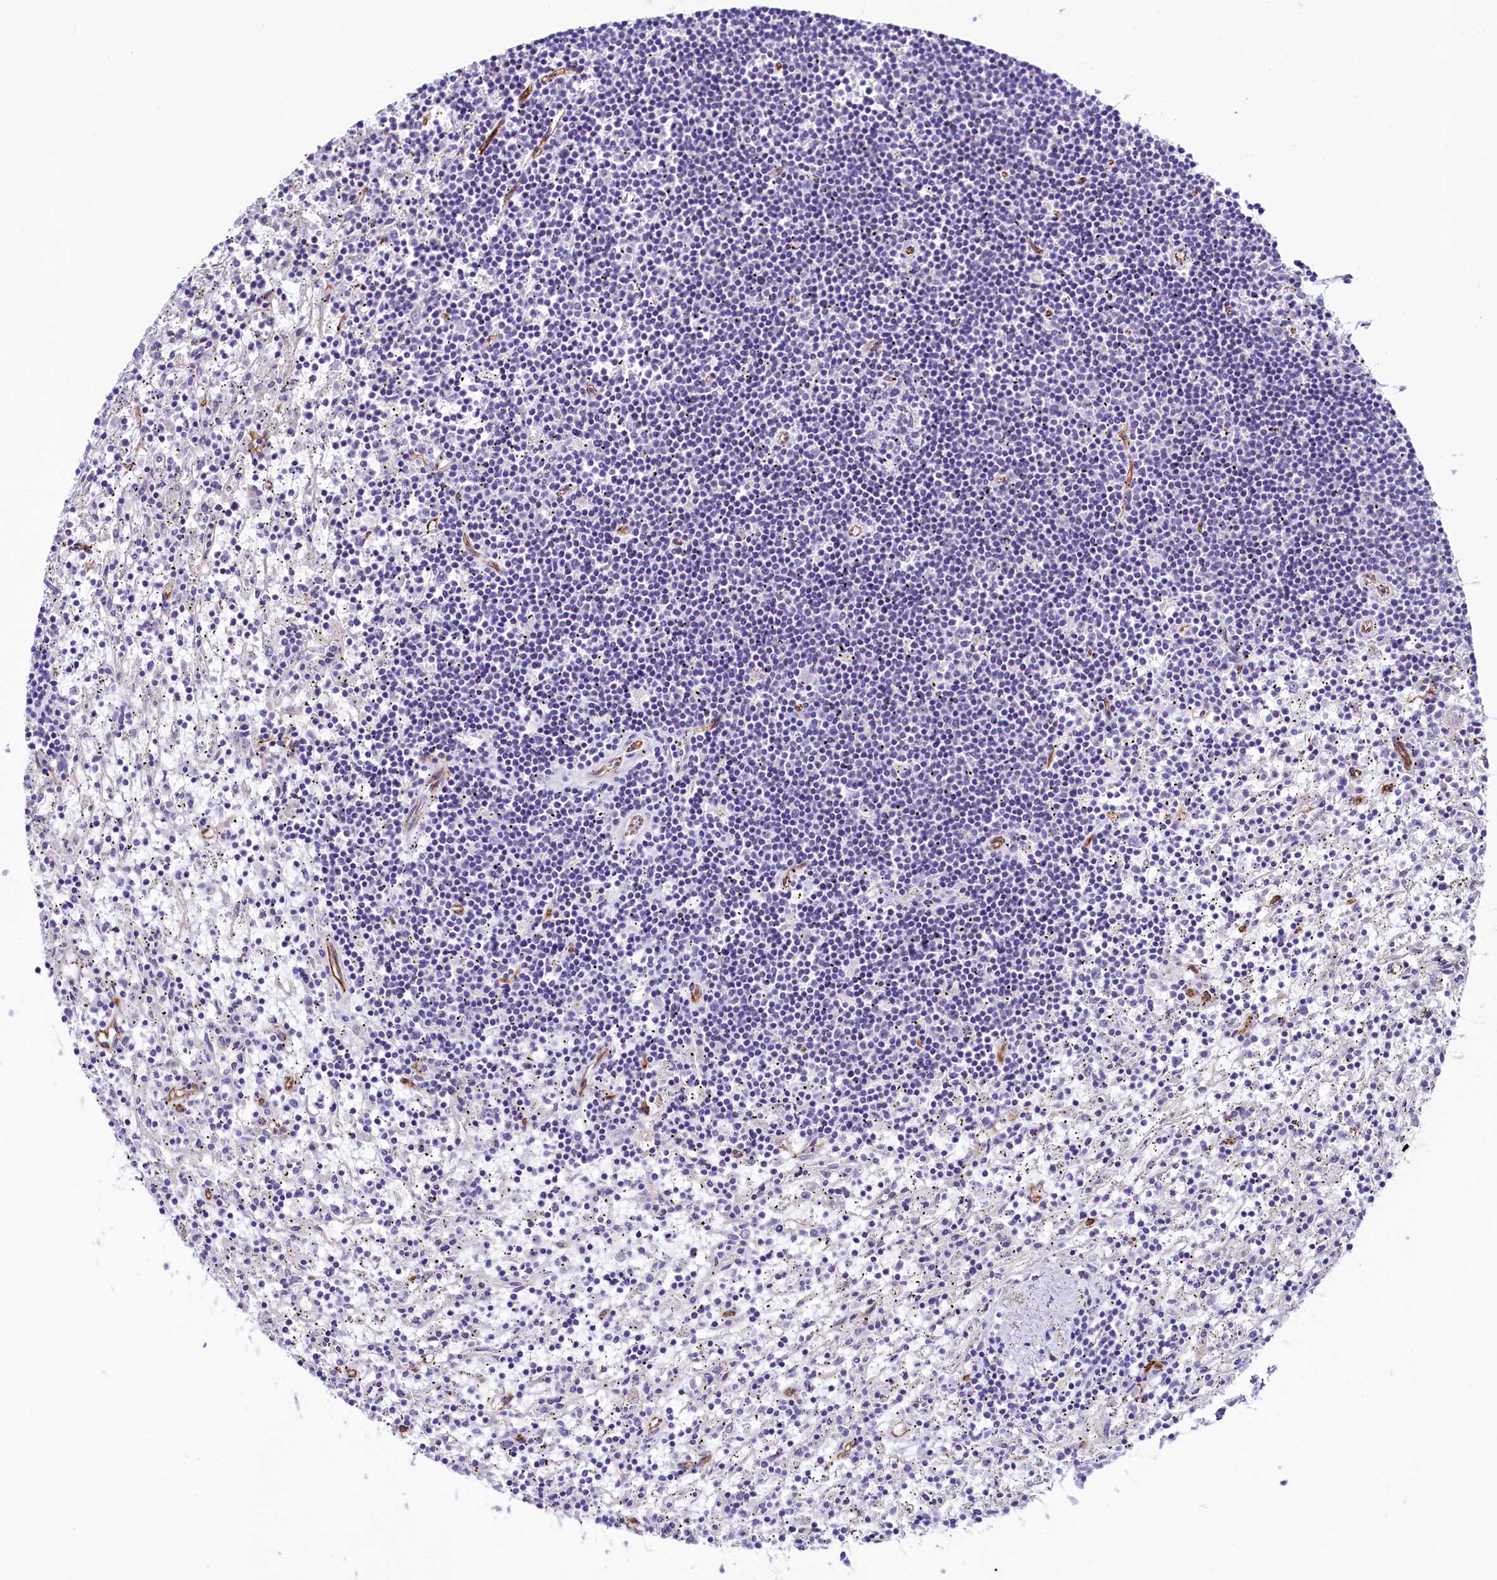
{"staining": {"intensity": "negative", "quantity": "none", "location": "none"}, "tissue": "lymphoma", "cell_type": "Tumor cells", "image_type": "cancer", "snomed": [{"axis": "morphology", "description": "Malignant lymphoma, non-Hodgkin's type, Low grade"}, {"axis": "topography", "description": "Spleen"}], "caption": "Lymphoma was stained to show a protein in brown. There is no significant expression in tumor cells.", "gene": "SLF1", "patient": {"sex": "male", "age": 76}}